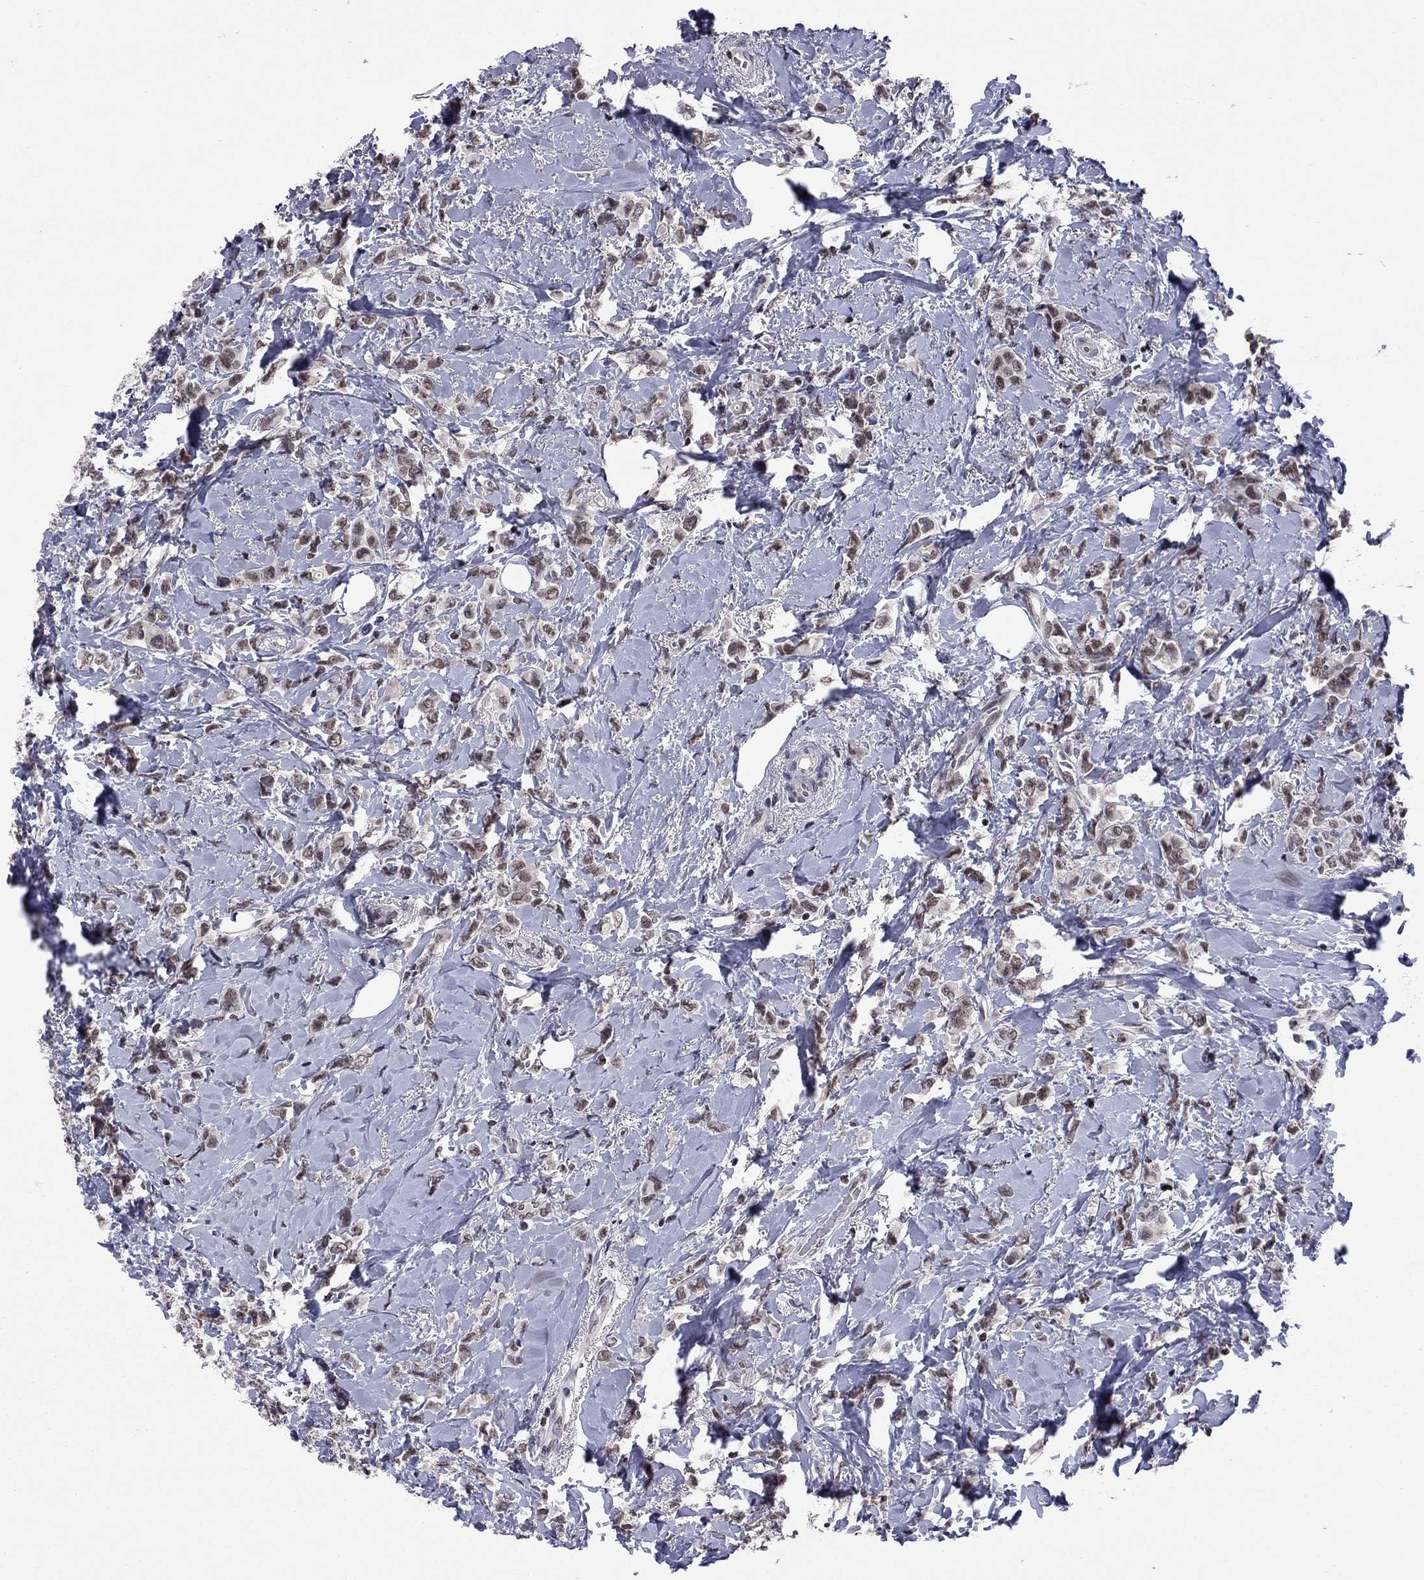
{"staining": {"intensity": "weak", "quantity": ">75%", "location": "nuclear"}, "tissue": "breast cancer", "cell_type": "Tumor cells", "image_type": "cancer", "snomed": [{"axis": "morphology", "description": "Lobular carcinoma"}, {"axis": "topography", "description": "Breast"}], "caption": "IHC of human breast cancer displays low levels of weak nuclear staining in about >75% of tumor cells. (DAB (3,3'-diaminobenzidine) IHC with brightfield microscopy, high magnification).", "gene": "TAF9", "patient": {"sex": "female", "age": 66}}